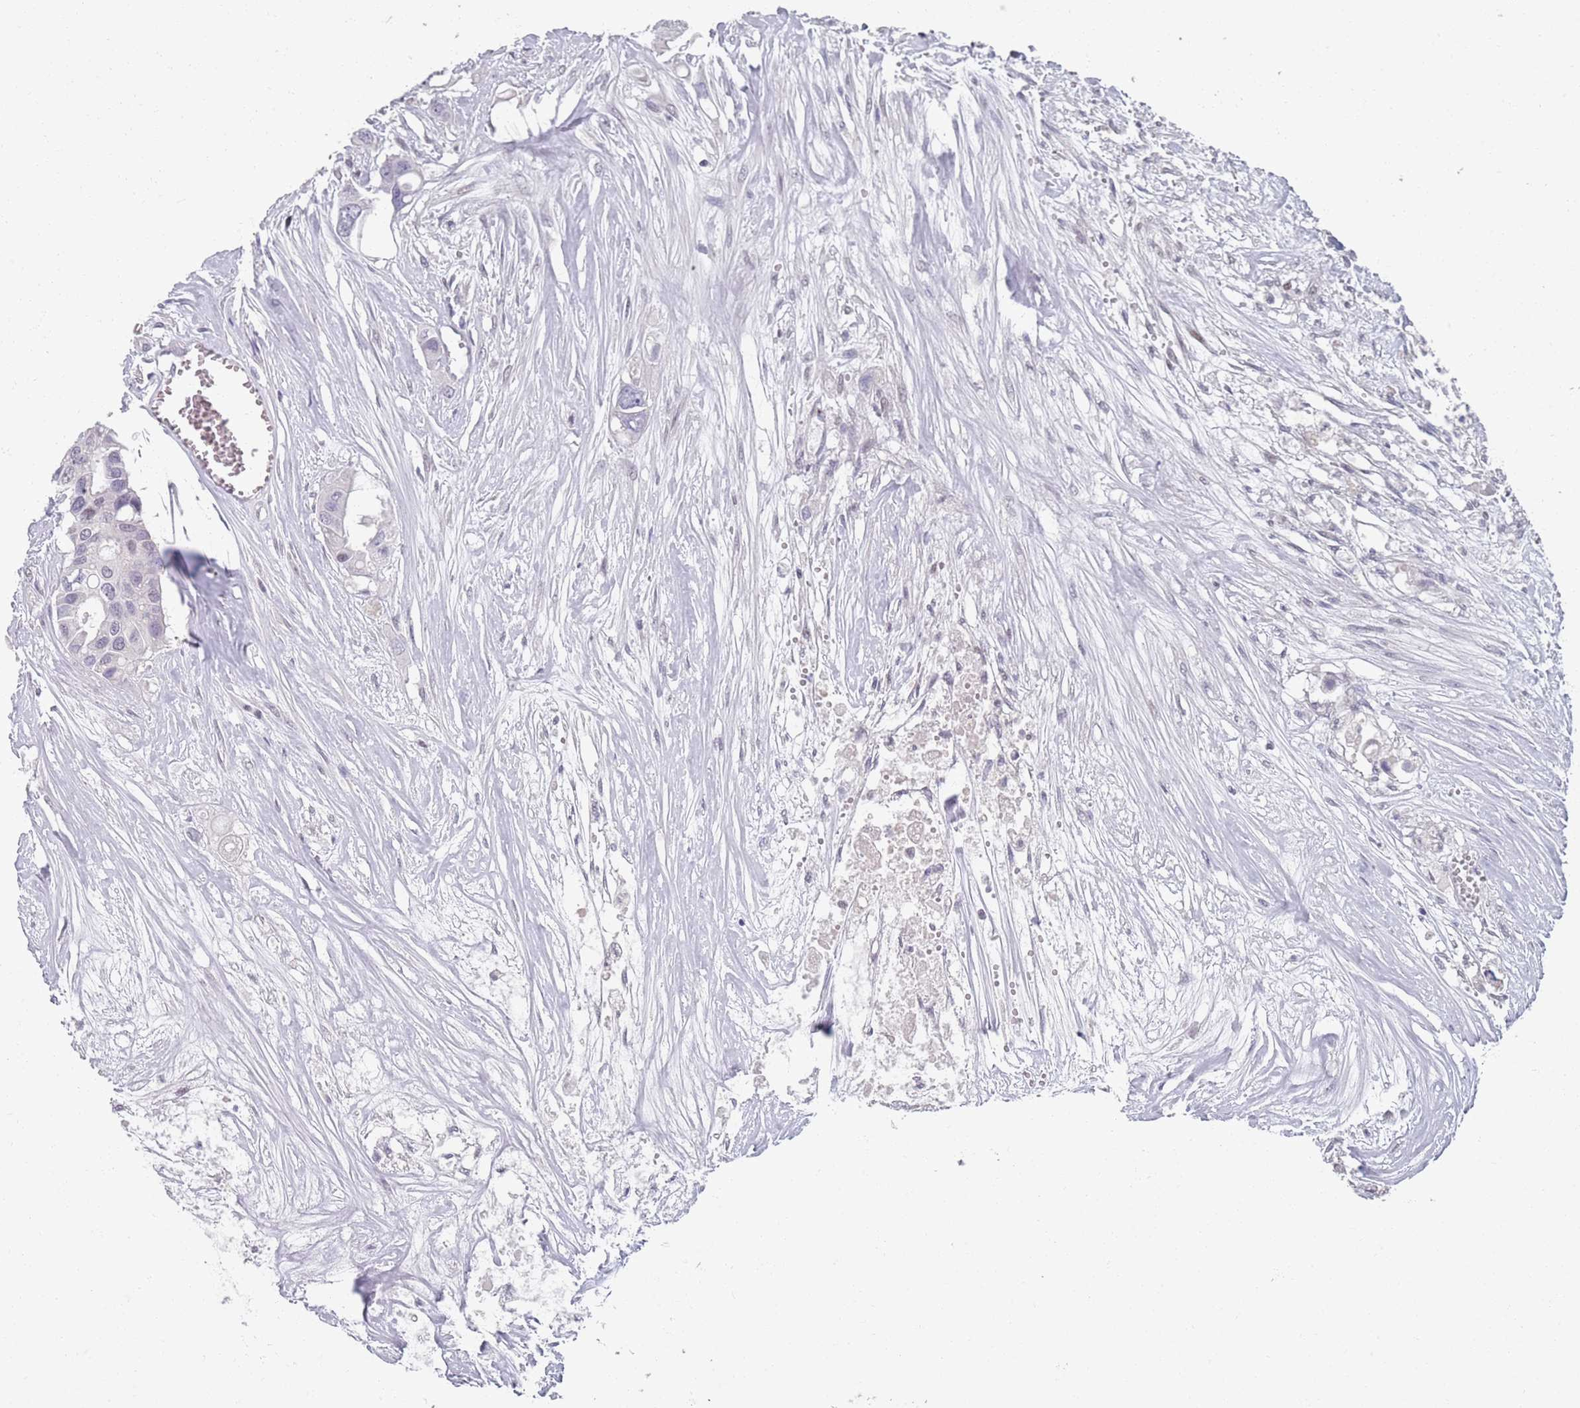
{"staining": {"intensity": "negative", "quantity": "none", "location": "none"}, "tissue": "colorectal cancer", "cell_type": "Tumor cells", "image_type": "cancer", "snomed": [{"axis": "morphology", "description": "Adenocarcinoma, NOS"}, {"axis": "topography", "description": "Colon"}], "caption": "Immunohistochemistry (IHC) photomicrograph of neoplastic tissue: human colorectal cancer (adenocarcinoma) stained with DAB (3,3'-diaminobenzidine) shows no significant protein expression in tumor cells.", "gene": "SAMD1", "patient": {"sex": "male", "age": 77}}